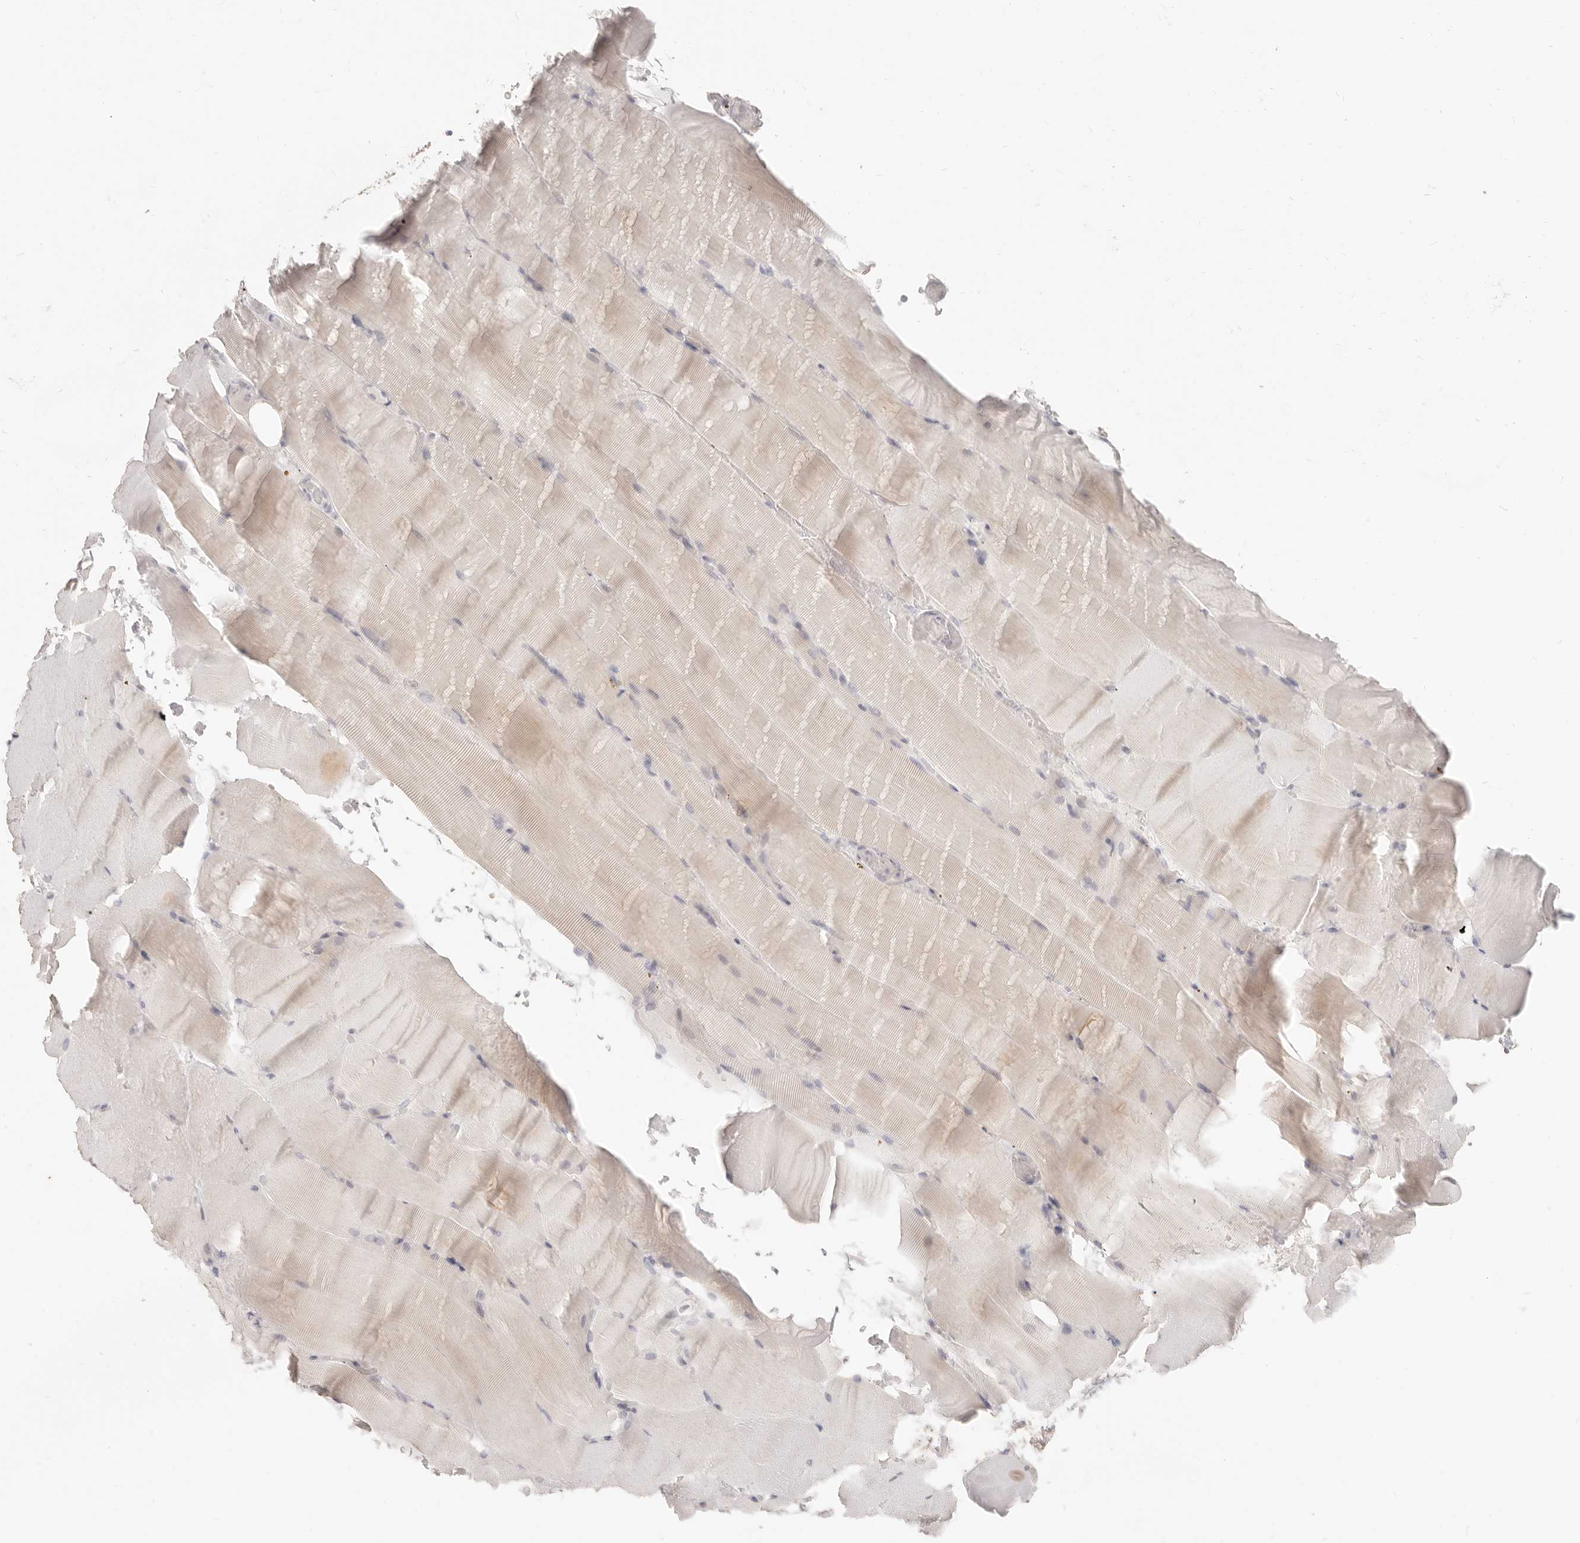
{"staining": {"intensity": "negative", "quantity": "none", "location": "none"}, "tissue": "skeletal muscle", "cell_type": "Myocytes", "image_type": "normal", "snomed": [{"axis": "morphology", "description": "Normal tissue, NOS"}, {"axis": "topography", "description": "Skeletal muscle"}, {"axis": "topography", "description": "Parathyroid gland"}], "caption": "Immunohistochemistry of benign skeletal muscle demonstrates no staining in myocytes.", "gene": "EPCAM", "patient": {"sex": "female", "age": 37}}